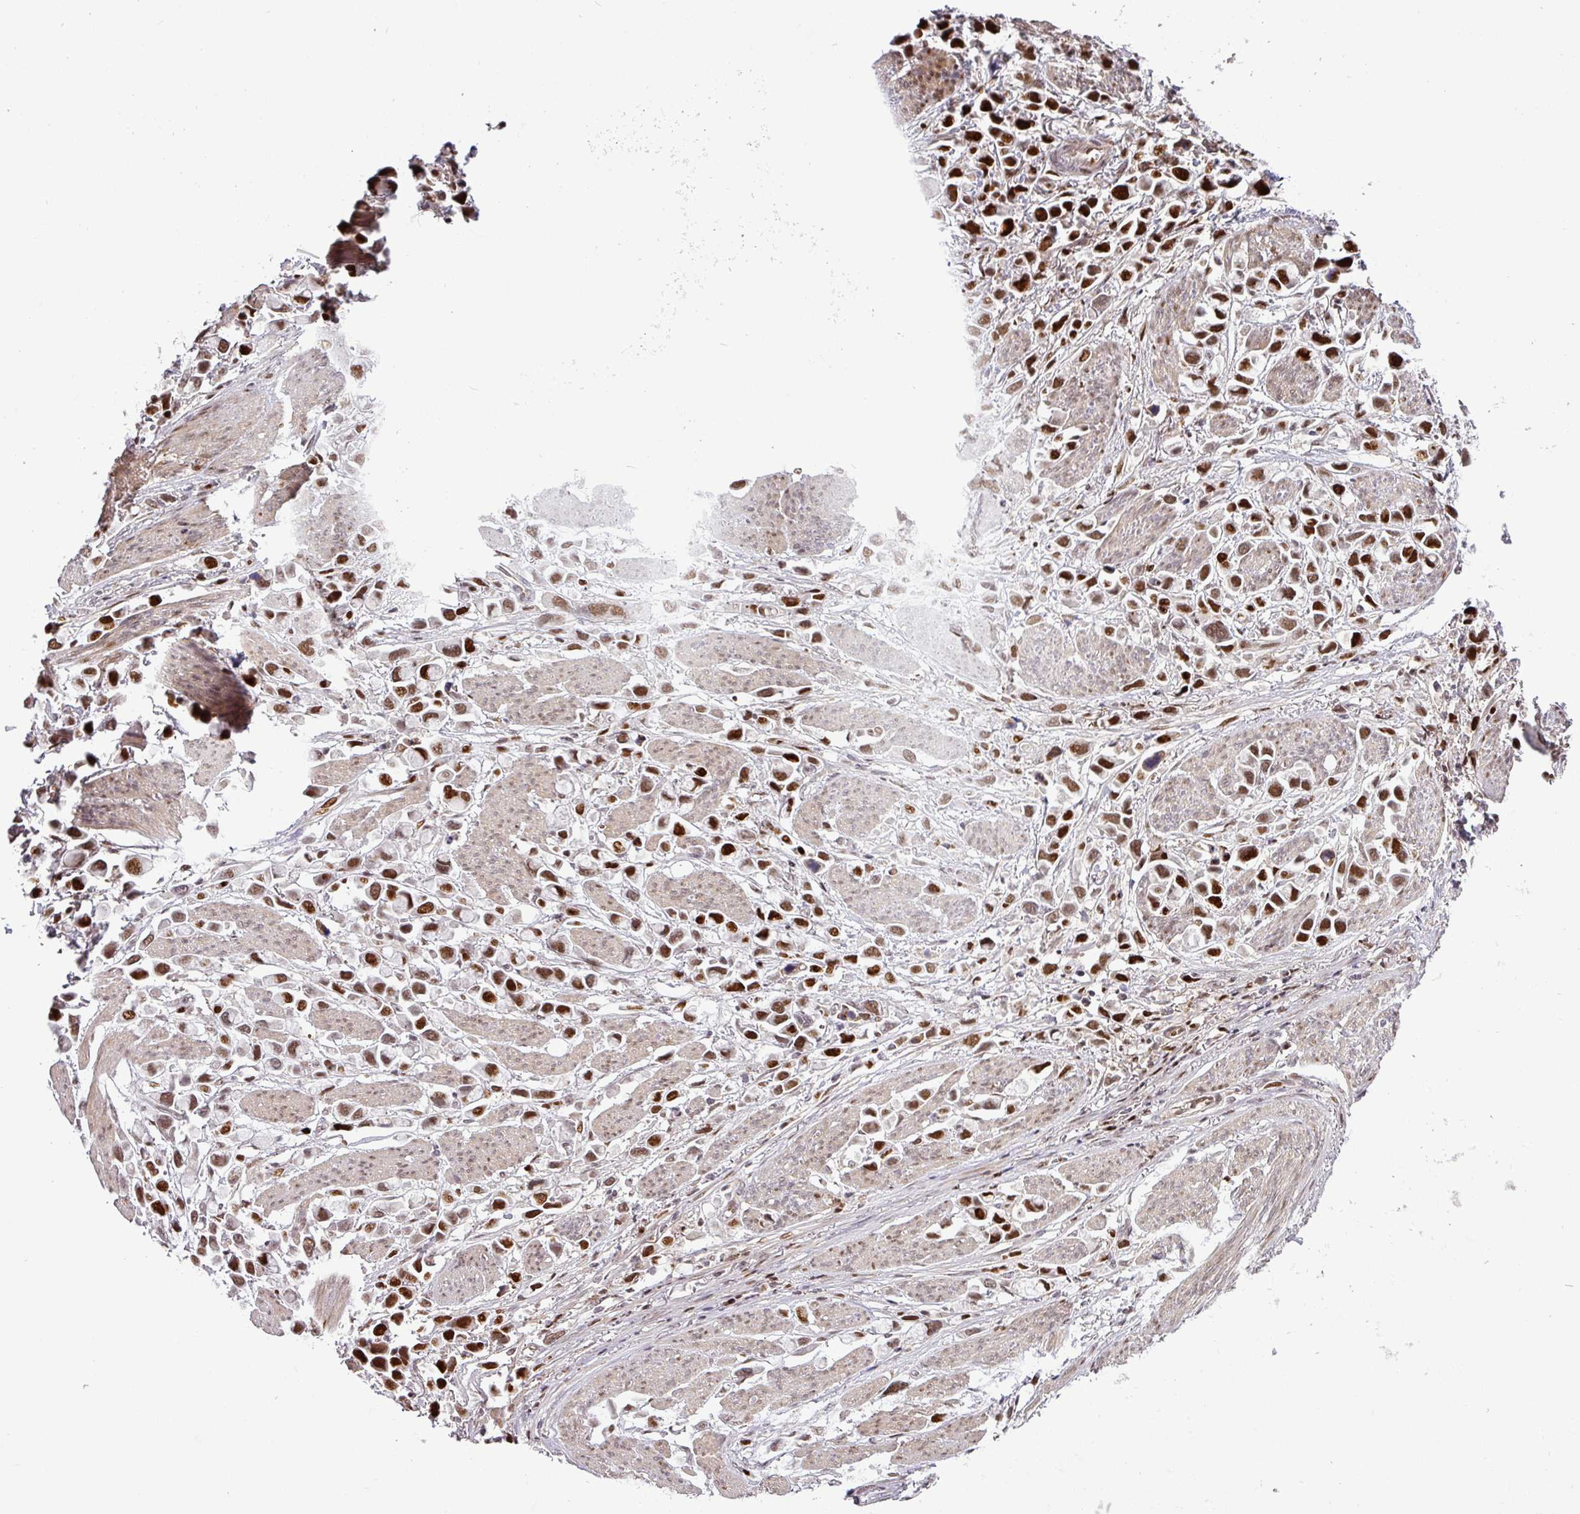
{"staining": {"intensity": "strong", "quantity": ">75%", "location": "nuclear"}, "tissue": "stomach cancer", "cell_type": "Tumor cells", "image_type": "cancer", "snomed": [{"axis": "morphology", "description": "Adenocarcinoma, NOS"}, {"axis": "topography", "description": "Stomach"}], "caption": "This is an image of IHC staining of stomach cancer (adenocarcinoma), which shows strong staining in the nuclear of tumor cells.", "gene": "MYSM1", "patient": {"sex": "female", "age": 81}}